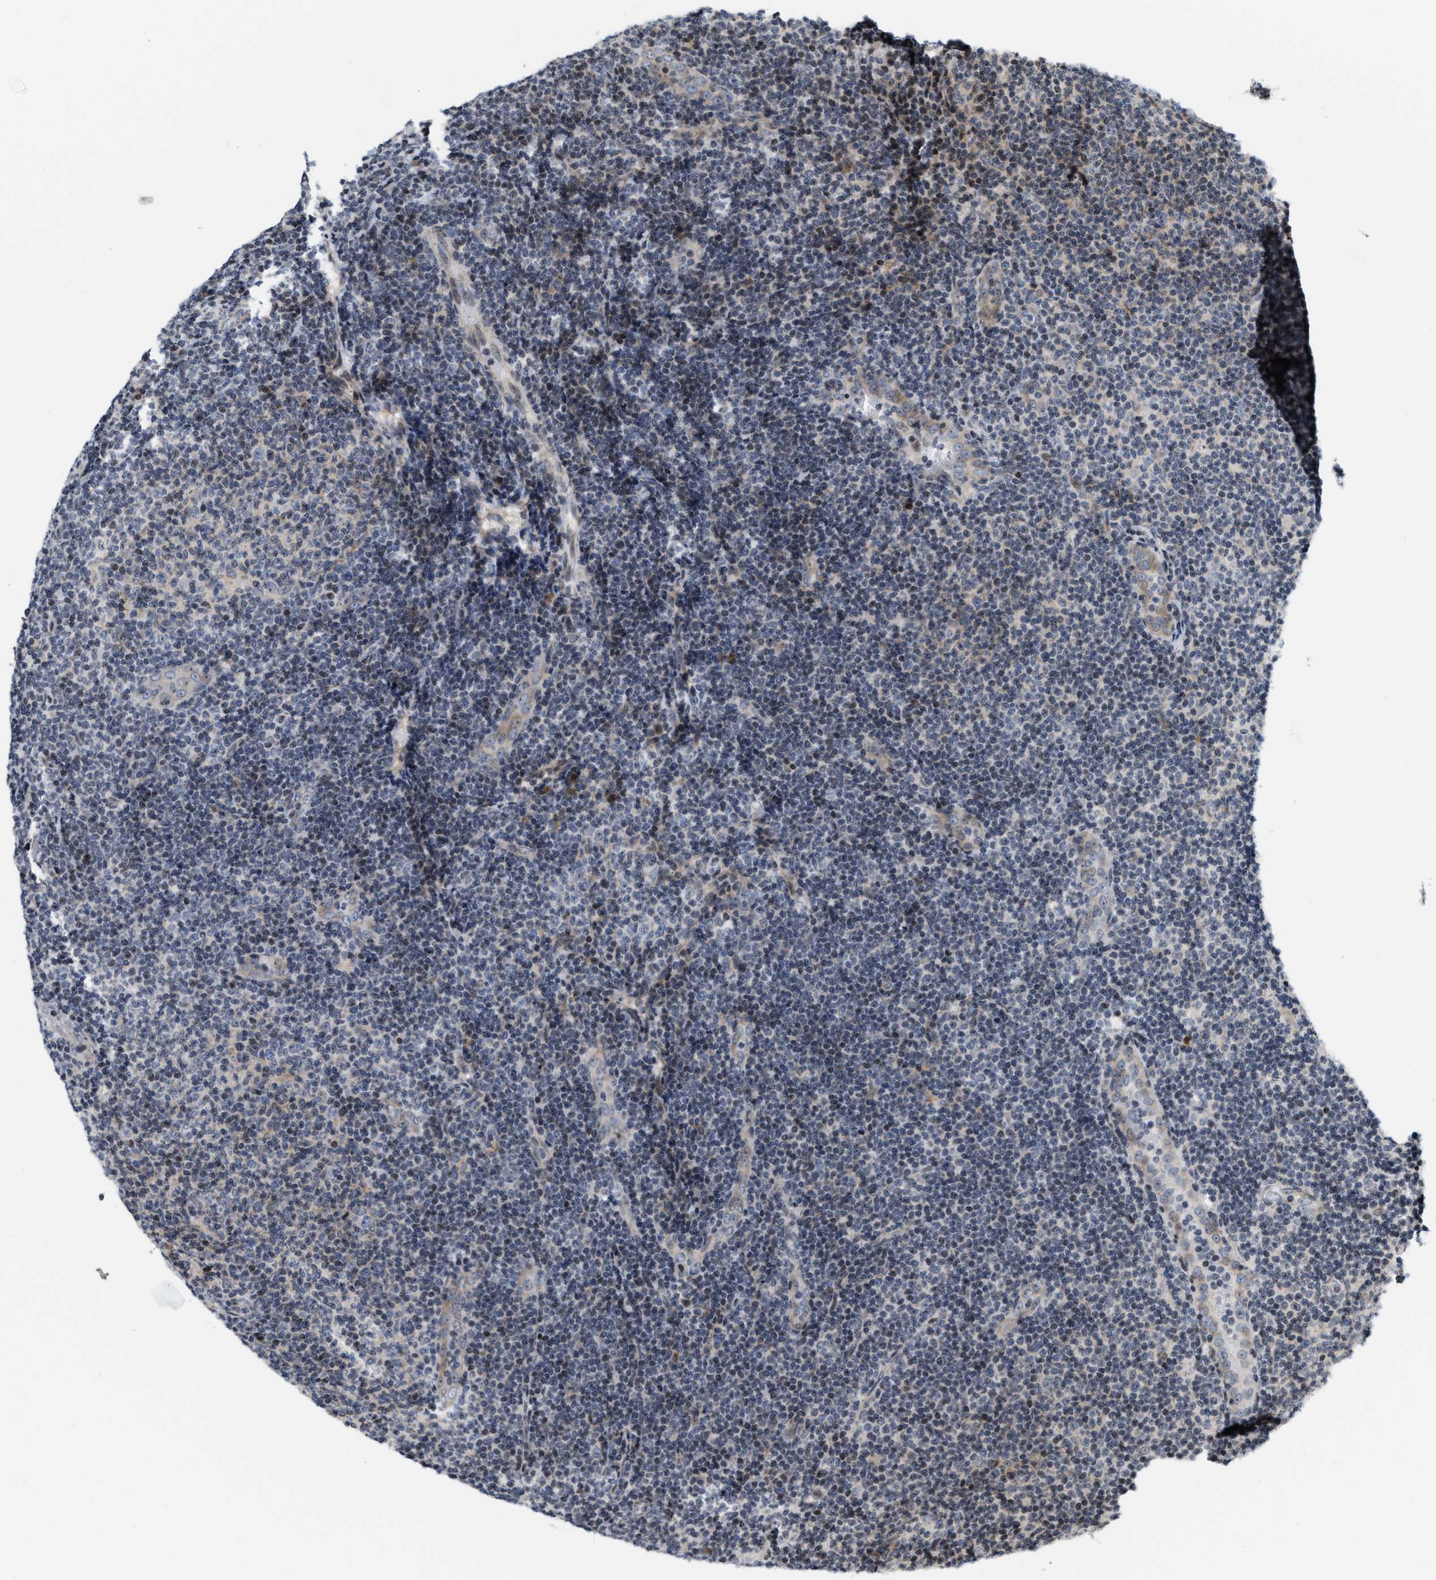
{"staining": {"intensity": "negative", "quantity": "none", "location": "none"}, "tissue": "lymphoma", "cell_type": "Tumor cells", "image_type": "cancer", "snomed": [{"axis": "morphology", "description": "Malignant lymphoma, non-Hodgkin's type, Low grade"}, {"axis": "topography", "description": "Lymph node"}], "caption": "IHC histopathology image of neoplastic tissue: human low-grade malignant lymphoma, non-Hodgkin's type stained with DAB shows no significant protein positivity in tumor cells.", "gene": "PDZD2", "patient": {"sex": "male", "age": 83}}